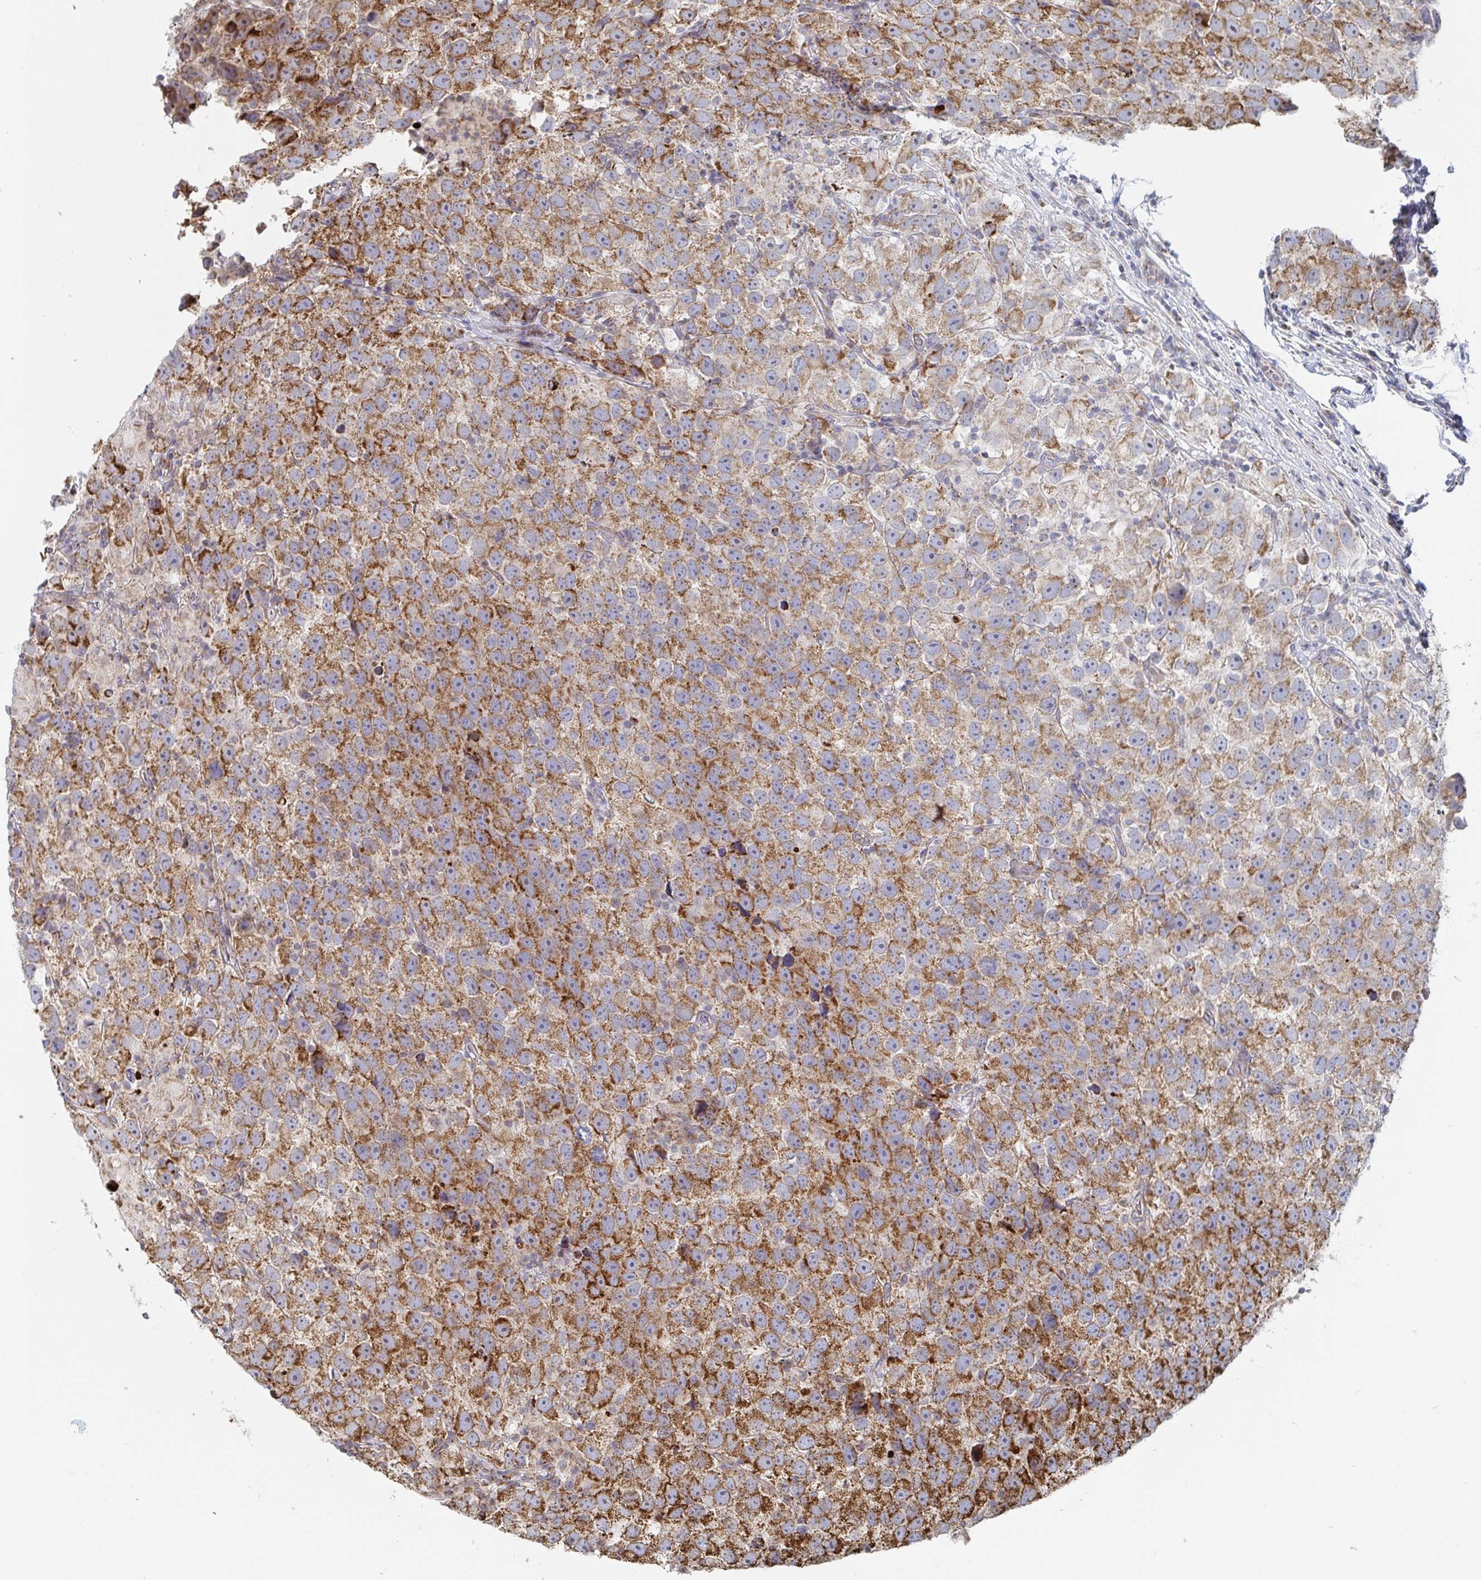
{"staining": {"intensity": "moderate", "quantity": ">75%", "location": "cytoplasmic/membranous"}, "tissue": "testis cancer", "cell_type": "Tumor cells", "image_type": "cancer", "snomed": [{"axis": "morphology", "description": "Seminoma, NOS"}, {"axis": "topography", "description": "Testis"}], "caption": "Testis cancer (seminoma) stained with DAB IHC demonstrates medium levels of moderate cytoplasmic/membranous expression in approximately >75% of tumor cells.", "gene": "STARD8", "patient": {"sex": "male", "age": 26}}